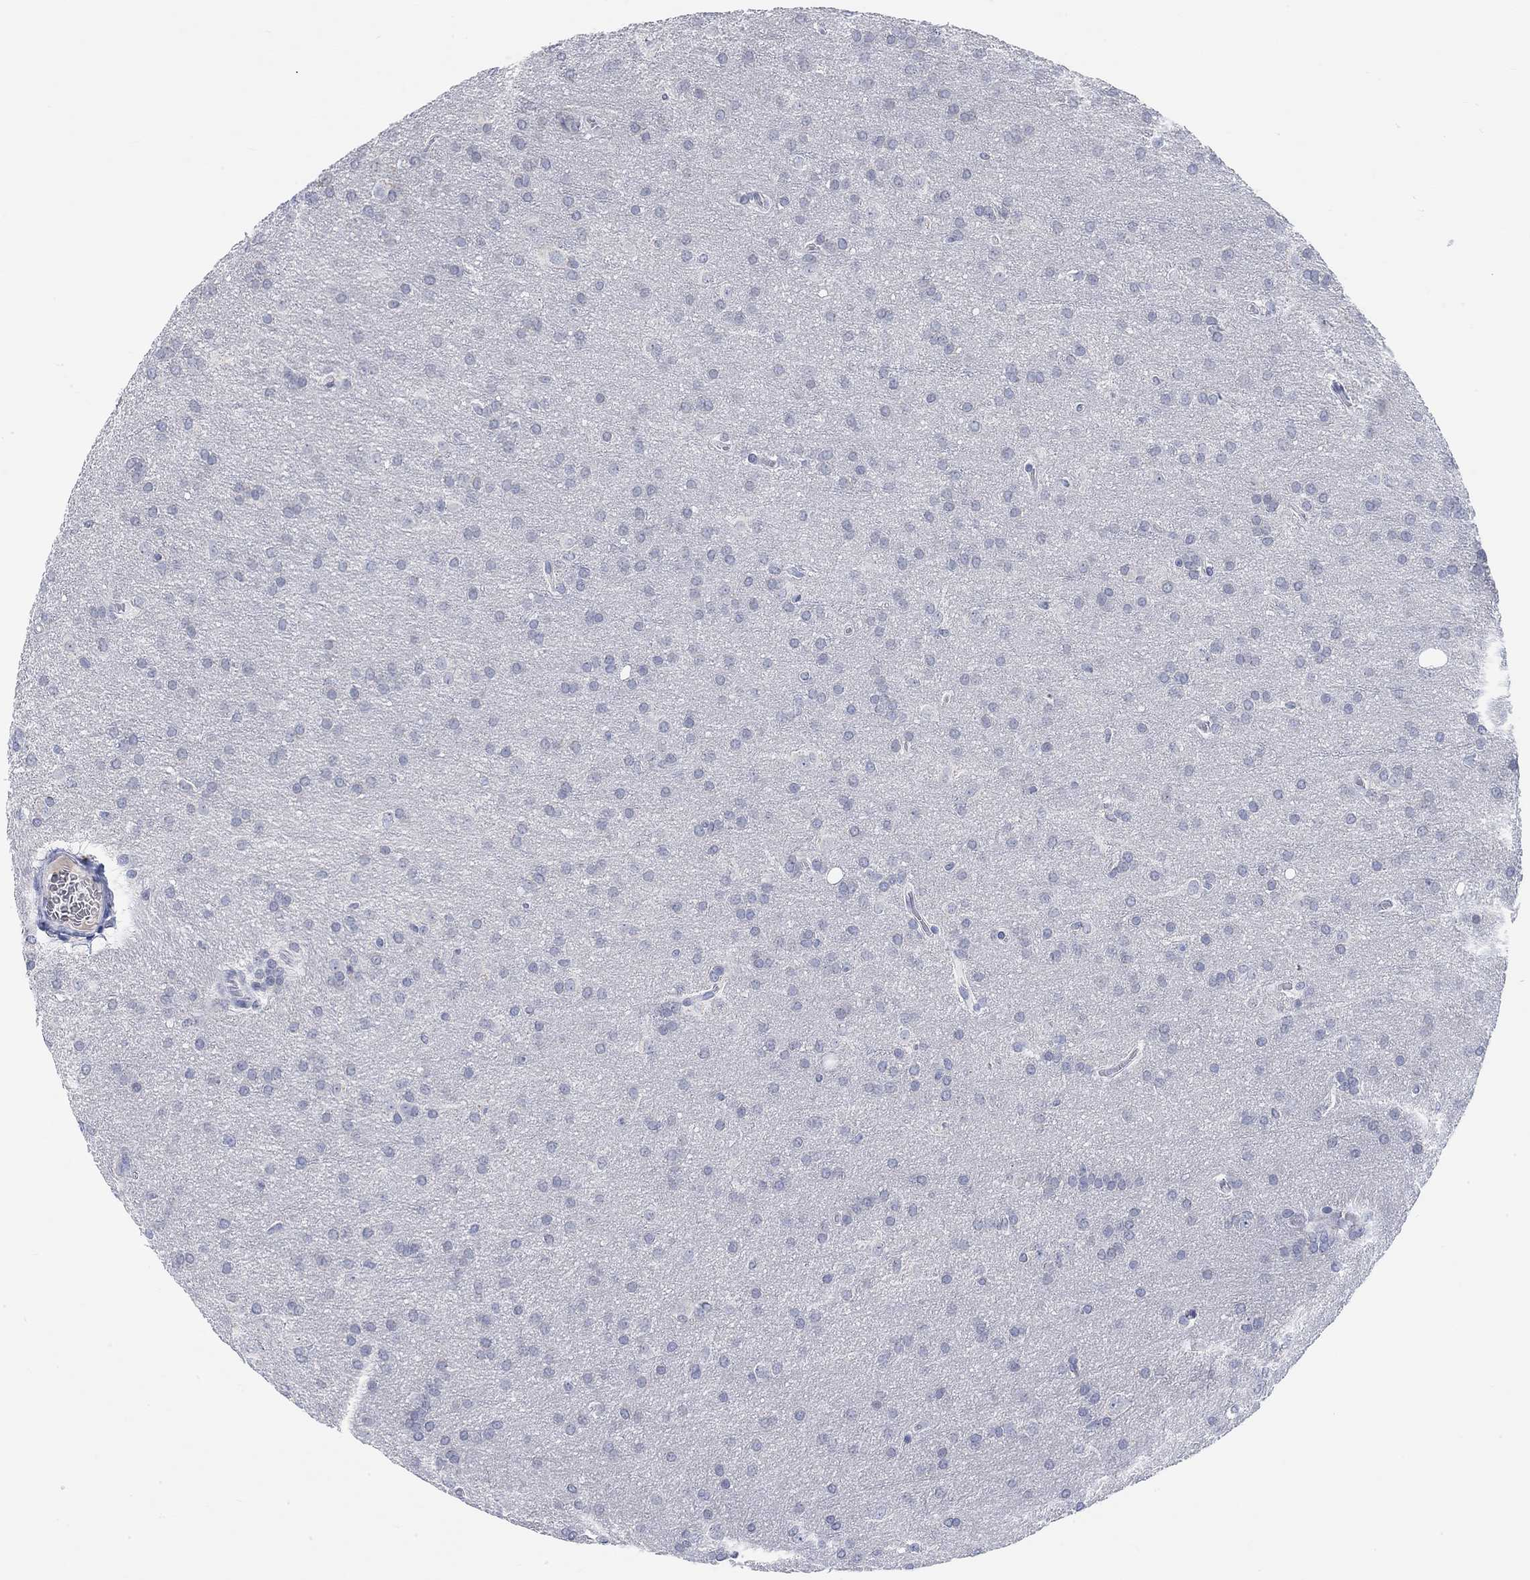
{"staining": {"intensity": "negative", "quantity": "none", "location": "none"}, "tissue": "glioma", "cell_type": "Tumor cells", "image_type": "cancer", "snomed": [{"axis": "morphology", "description": "Glioma, malignant, Low grade"}, {"axis": "topography", "description": "Brain"}], "caption": "IHC of glioma exhibits no staining in tumor cells.", "gene": "ATP6V1E2", "patient": {"sex": "female", "age": 32}}